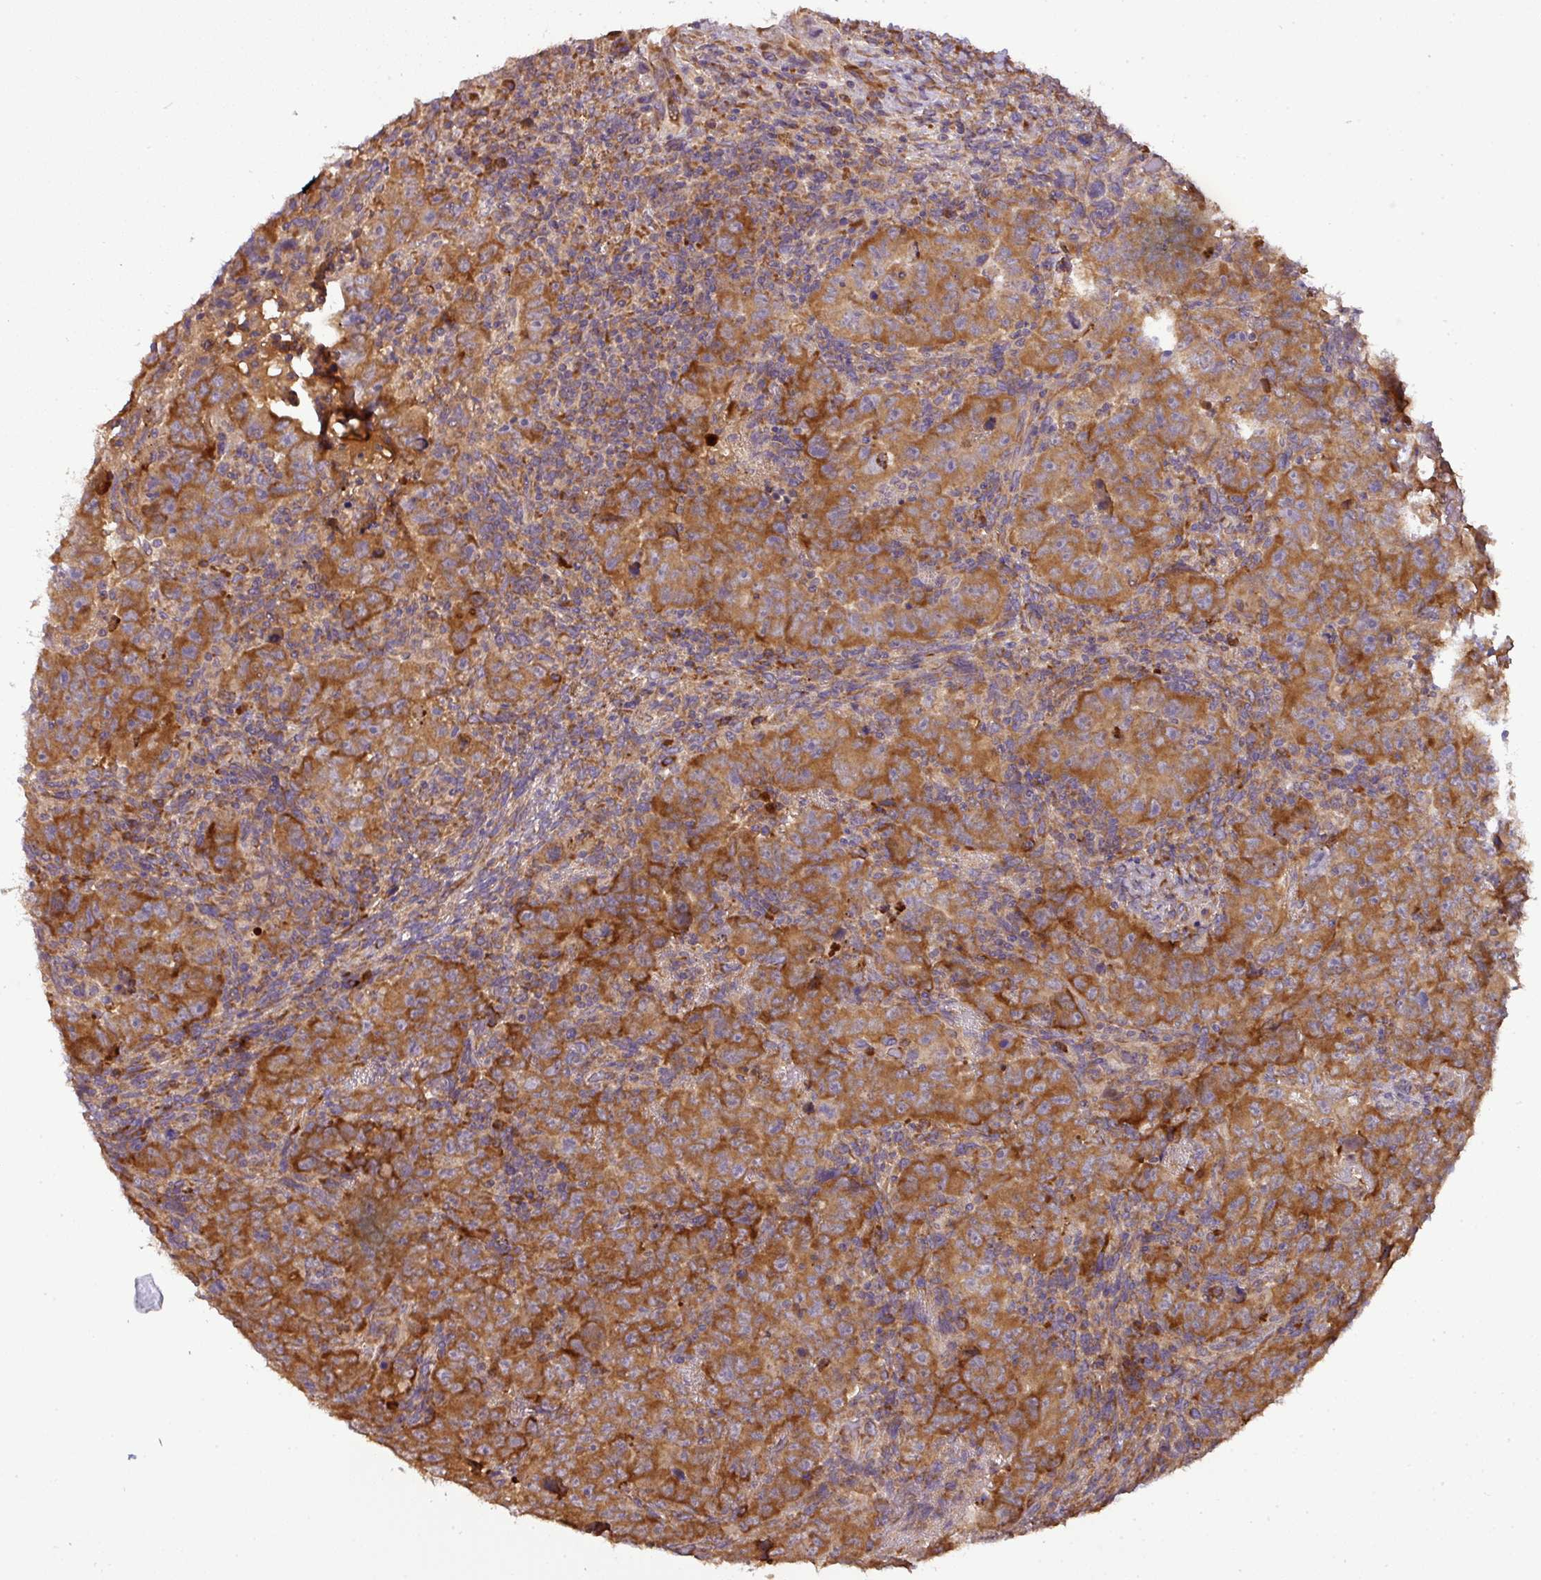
{"staining": {"intensity": "strong", "quantity": ">75%", "location": "cytoplasmic/membranous"}, "tissue": "testis cancer", "cell_type": "Tumor cells", "image_type": "cancer", "snomed": [{"axis": "morphology", "description": "Carcinoma, Embryonal, NOS"}, {"axis": "topography", "description": "Testis"}], "caption": "This photomicrograph demonstrates immunohistochemistry (IHC) staining of human testis cancer (embryonal carcinoma), with high strong cytoplasmic/membranous positivity in about >75% of tumor cells.", "gene": "GALP", "patient": {"sex": "male", "age": 24}}